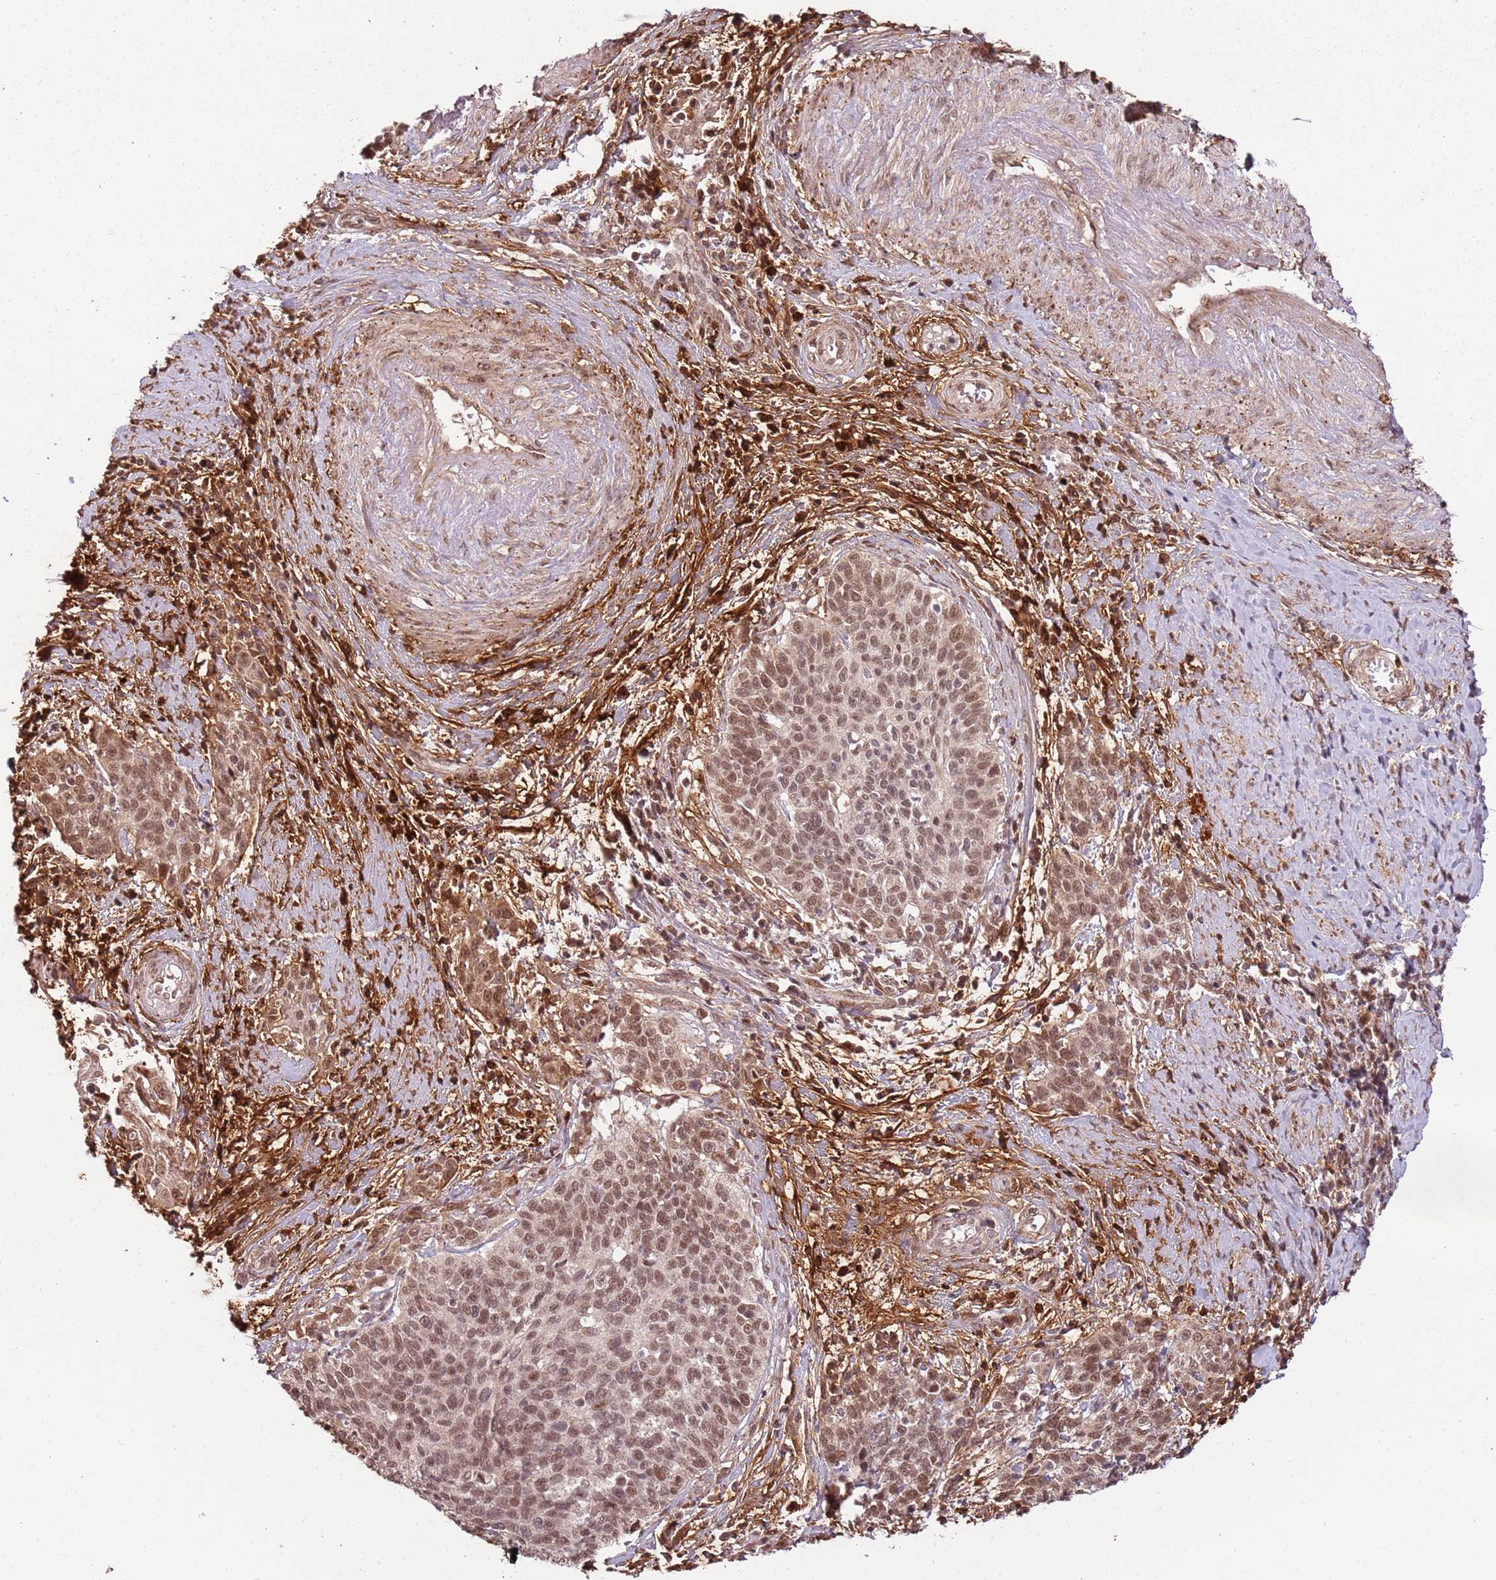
{"staining": {"intensity": "moderate", "quantity": ">75%", "location": "nuclear"}, "tissue": "cervical cancer", "cell_type": "Tumor cells", "image_type": "cancer", "snomed": [{"axis": "morphology", "description": "Squamous cell carcinoma, NOS"}, {"axis": "topography", "description": "Cervix"}], "caption": "Tumor cells exhibit moderate nuclear staining in about >75% of cells in cervical squamous cell carcinoma. Immunohistochemistry stains the protein of interest in brown and the nuclei are stained blue.", "gene": "POLR3H", "patient": {"sex": "female", "age": 39}}